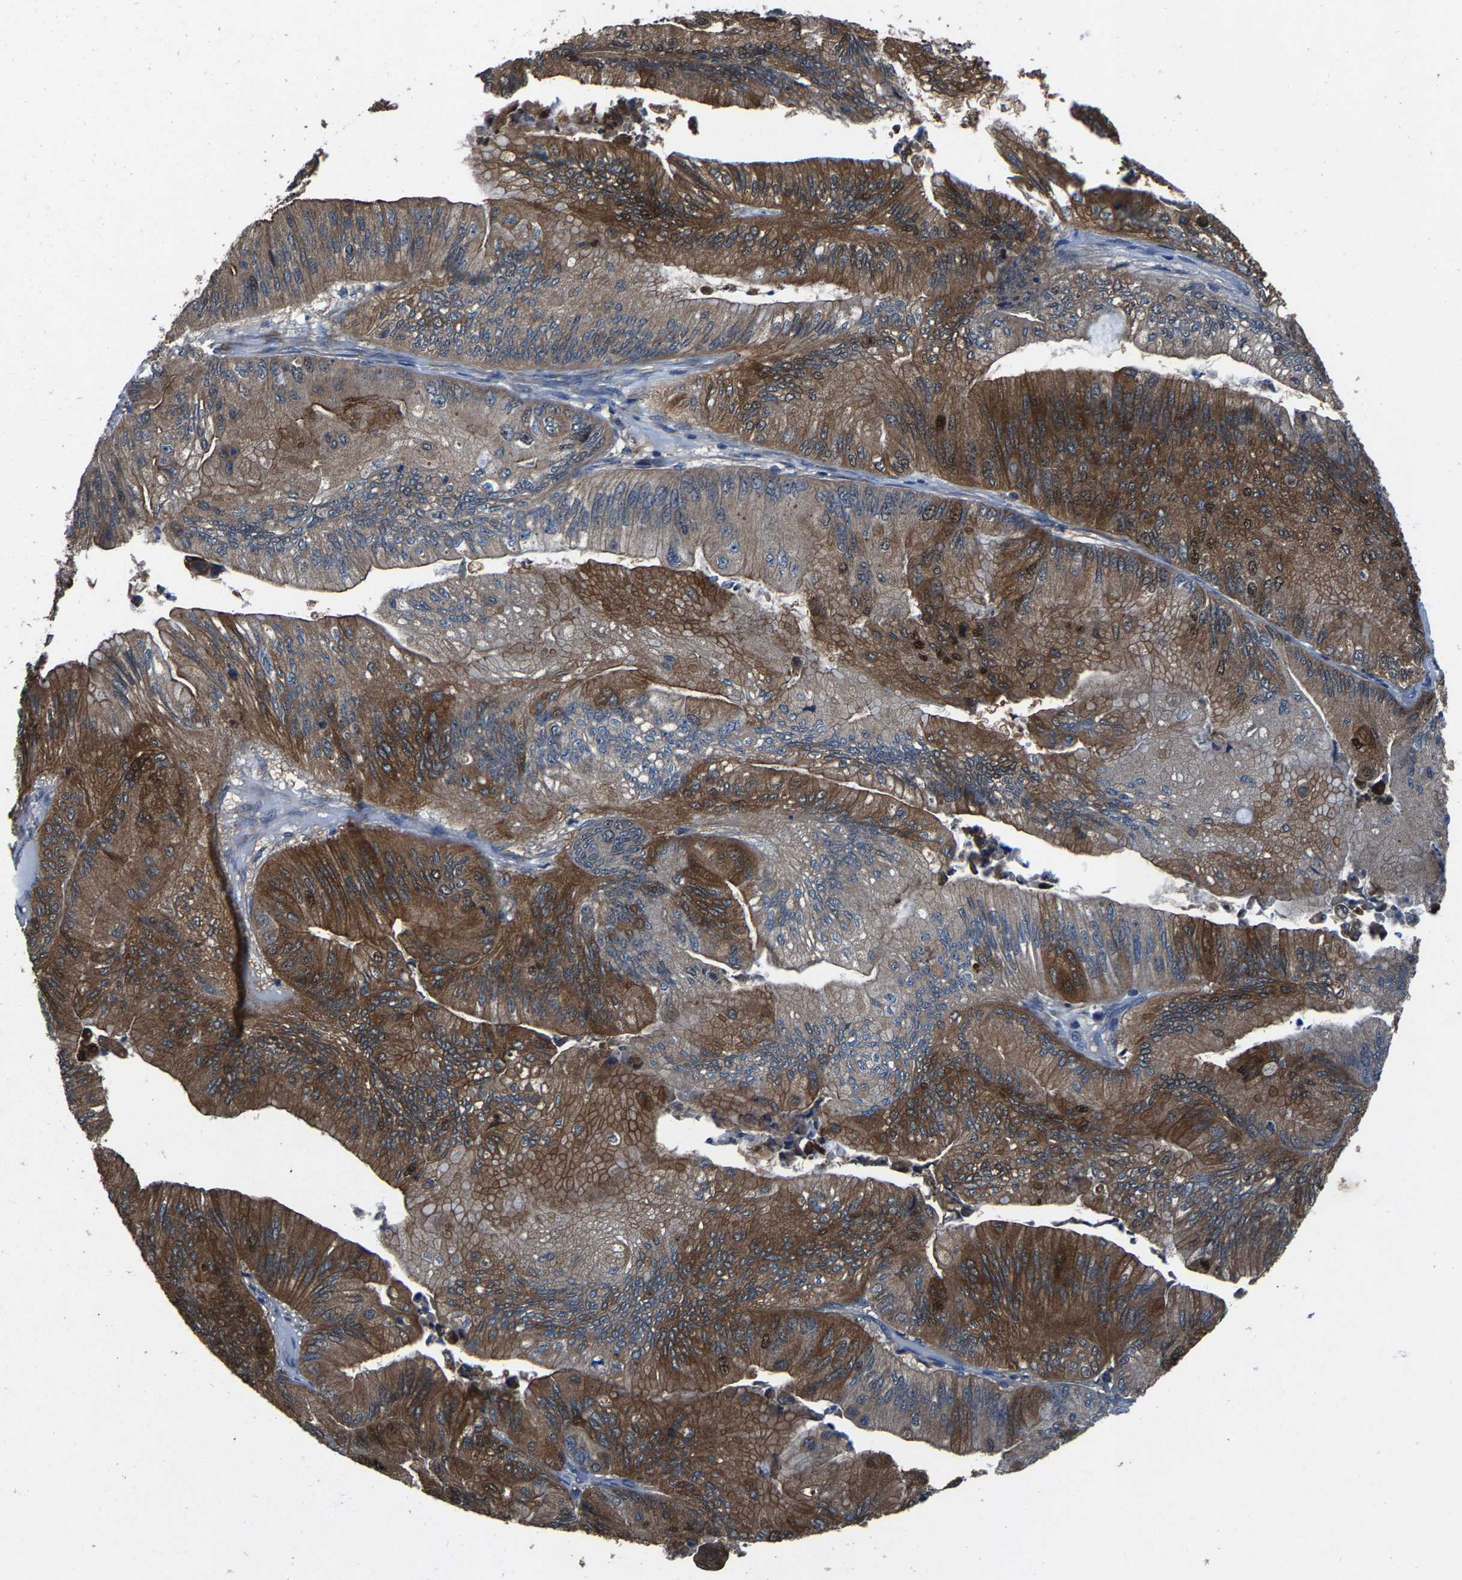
{"staining": {"intensity": "moderate", "quantity": ">75%", "location": "cytoplasmic/membranous"}, "tissue": "ovarian cancer", "cell_type": "Tumor cells", "image_type": "cancer", "snomed": [{"axis": "morphology", "description": "Cystadenocarcinoma, mucinous, NOS"}, {"axis": "topography", "description": "Ovary"}], "caption": "A brown stain highlights moderate cytoplasmic/membranous staining of a protein in human mucinous cystadenocarcinoma (ovarian) tumor cells.", "gene": "PDP1", "patient": {"sex": "female", "age": 61}}